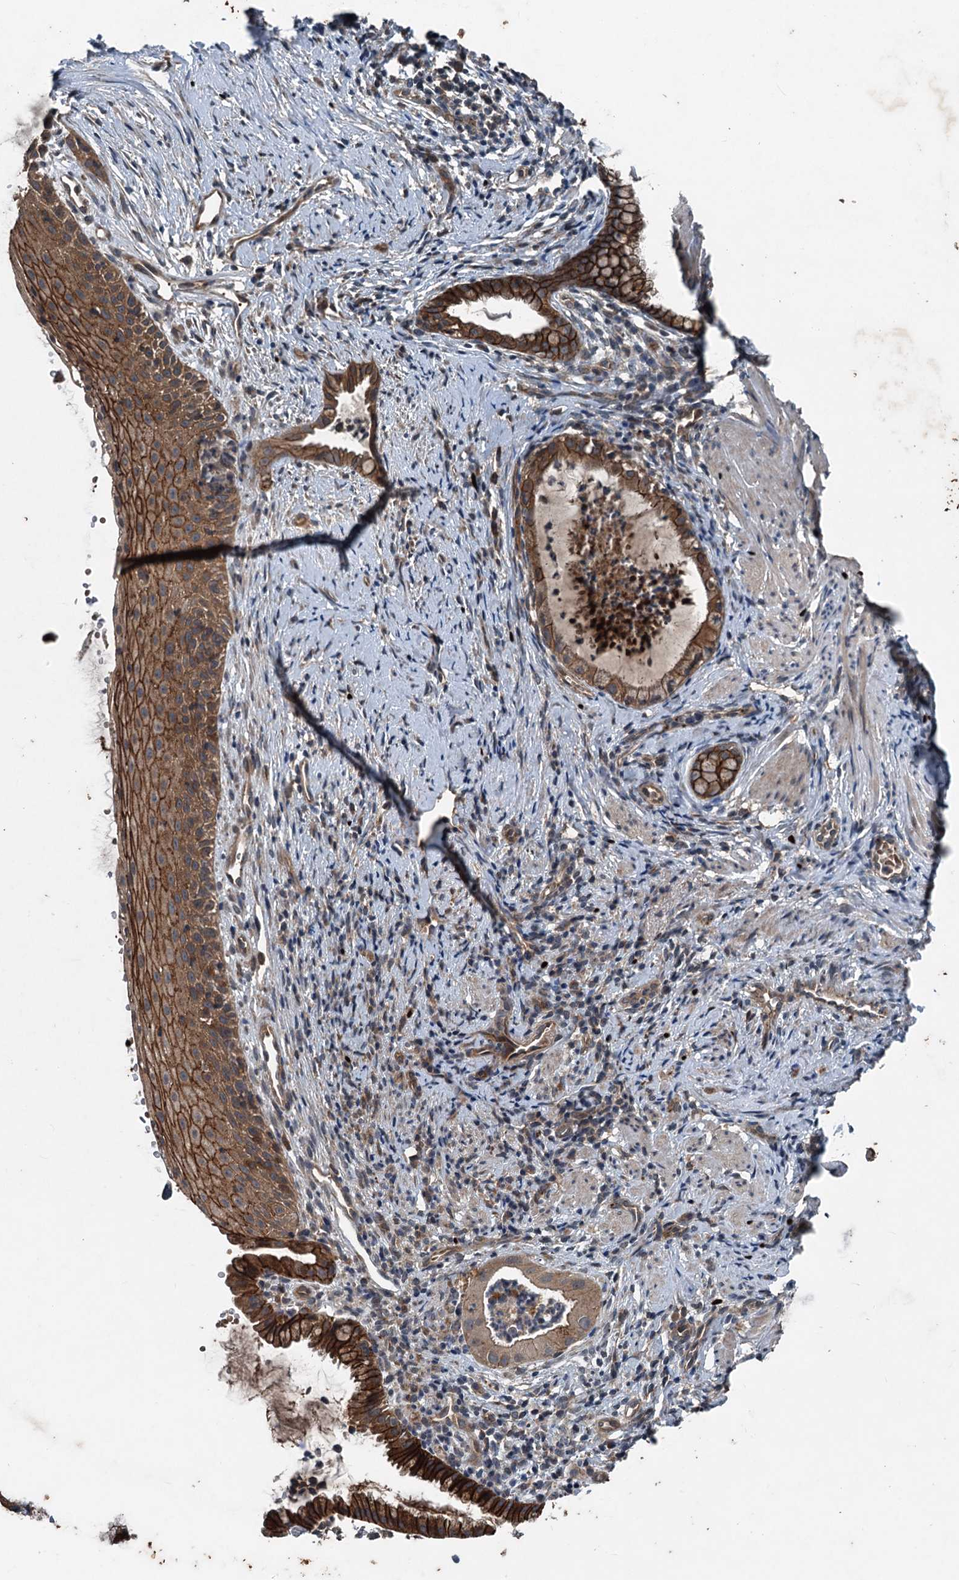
{"staining": {"intensity": "strong", "quantity": ">75%", "location": "cytoplasmic/membranous"}, "tissue": "cervix", "cell_type": "Glandular cells", "image_type": "normal", "snomed": [{"axis": "morphology", "description": "Normal tissue, NOS"}, {"axis": "topography", "description": "Cervix"}], "caption": "Immunohistochemistry histopathology image of unremarkable human cervix stained for a protein (brown), which displays high levels of strong cytoplasmic/membranous positivity in about >75% of glandular cells.", "gene": "N4BP2L2", "patient": {"sex": "female", "age": 36}}